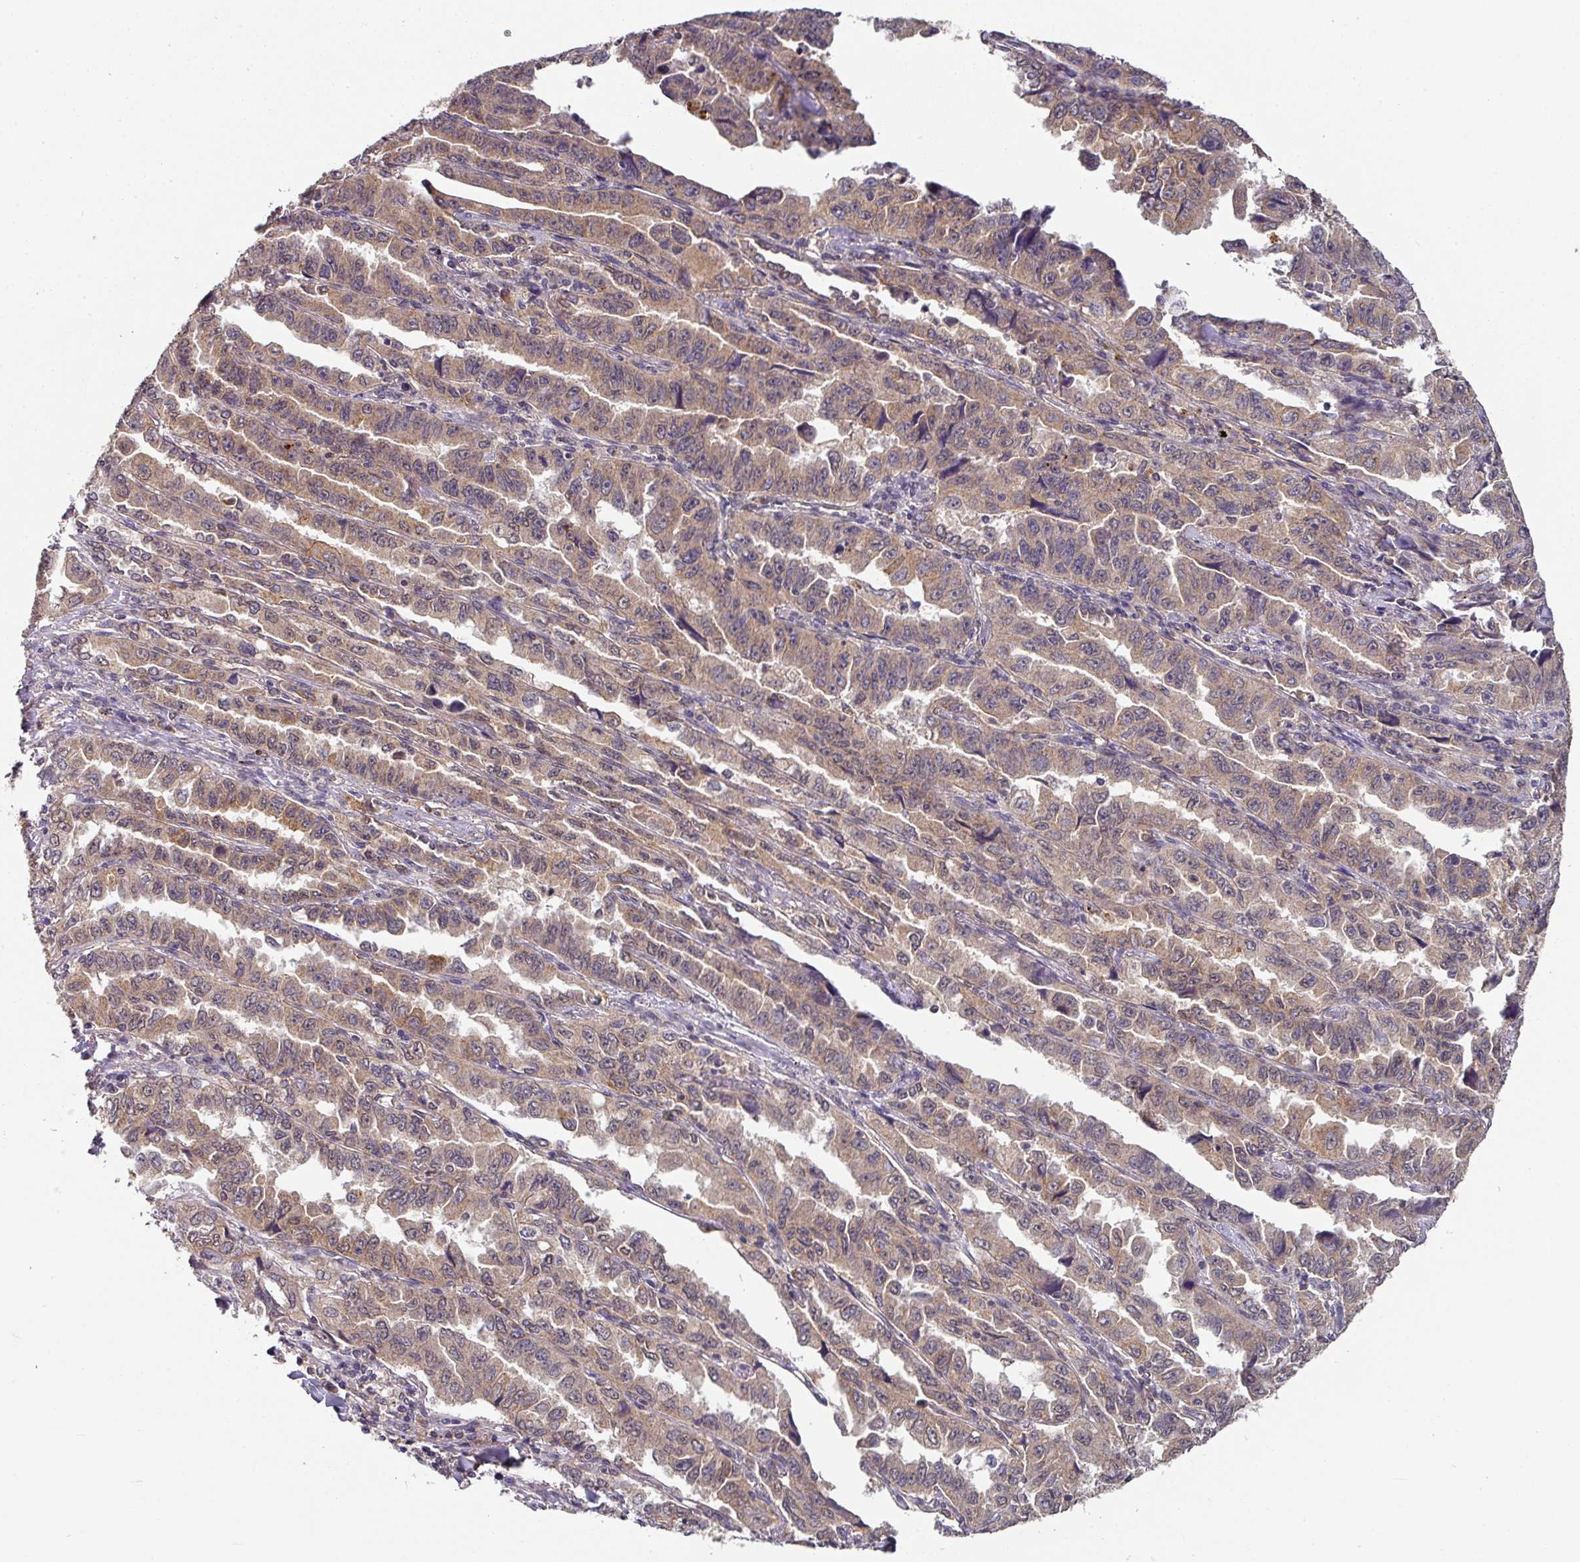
{"staining": {"intensity": "moderate", "quantity": ">75%", "location": "cytoplasmic/membranous,nuclear"}, "tissue": "lung cancer", "cell_type": "Tumor cells", "image_type": "cancer", "snomed": [{"axis": "morphology", "description": "Adenocarcinoma, NOS"}, {"axis": "topography", "description": "Lung"}], "caption": "Protein analysis of adenocarcinoma (lung) tissue demonstrates moderate cytoplasmic/membranous and nuclear expression in about >75% of tumor cells.", "gene": "EXTL3", "patient": {"sex": "female", "age": 51}}